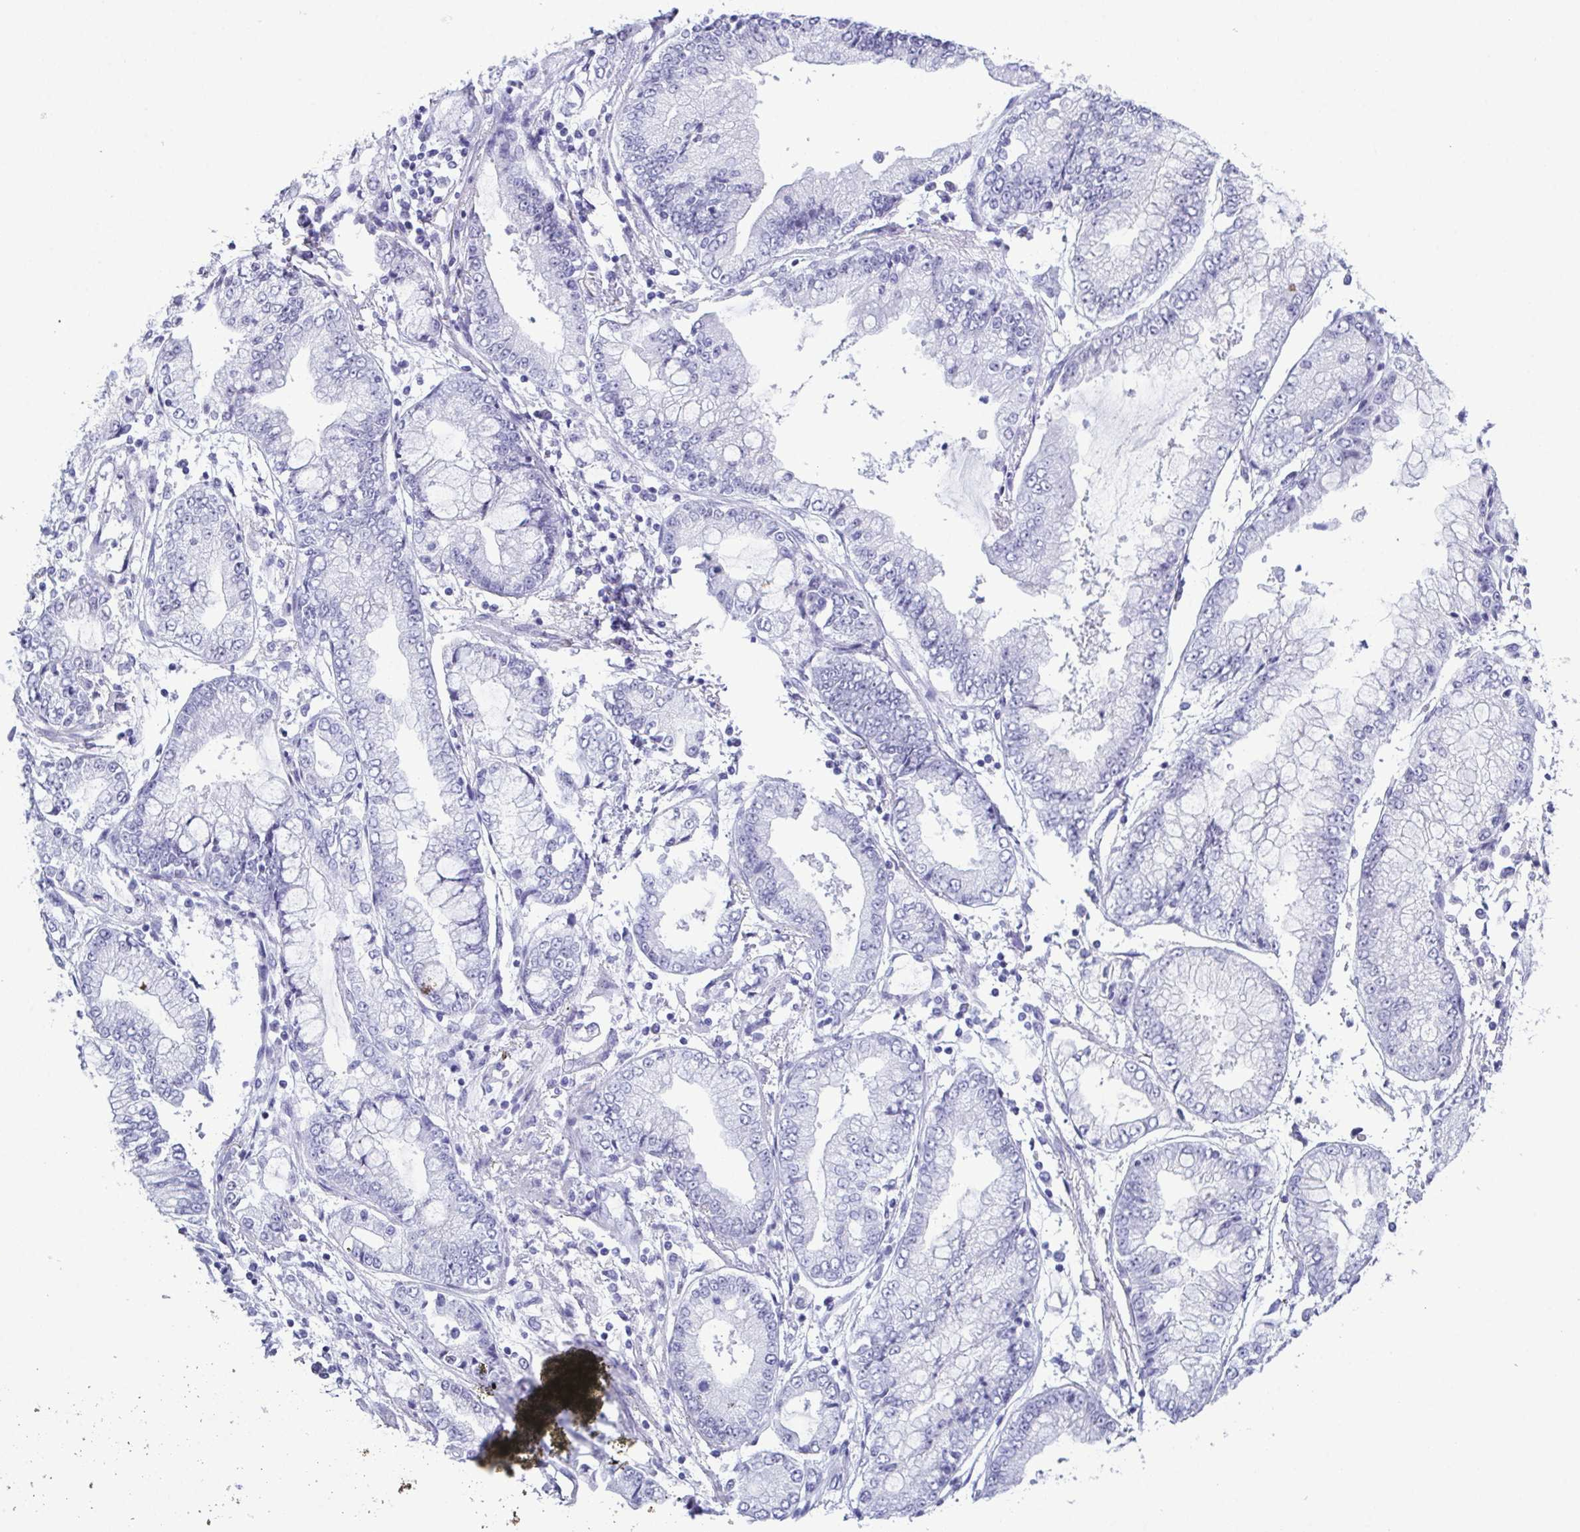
{"staining": {"intensity": "negative", "quantity": "none", "location": "none"}, "tissue": "stomach cancer", "cell_type": "Tumor cells", "image_type": "cancer", "snomed": [{"axis": "morphology", "description": "Adenocarcinoma, NOS"}, {"axis": "topography", "description": "Stomach, upper"}], "caption": "The immunohistochemistry histopathology image has no significant staining in tumor cells of adenocarcinoma (stomach) tissue.", "gene": "SUGP2", "patient": {"sex": "female", "age": 74}}